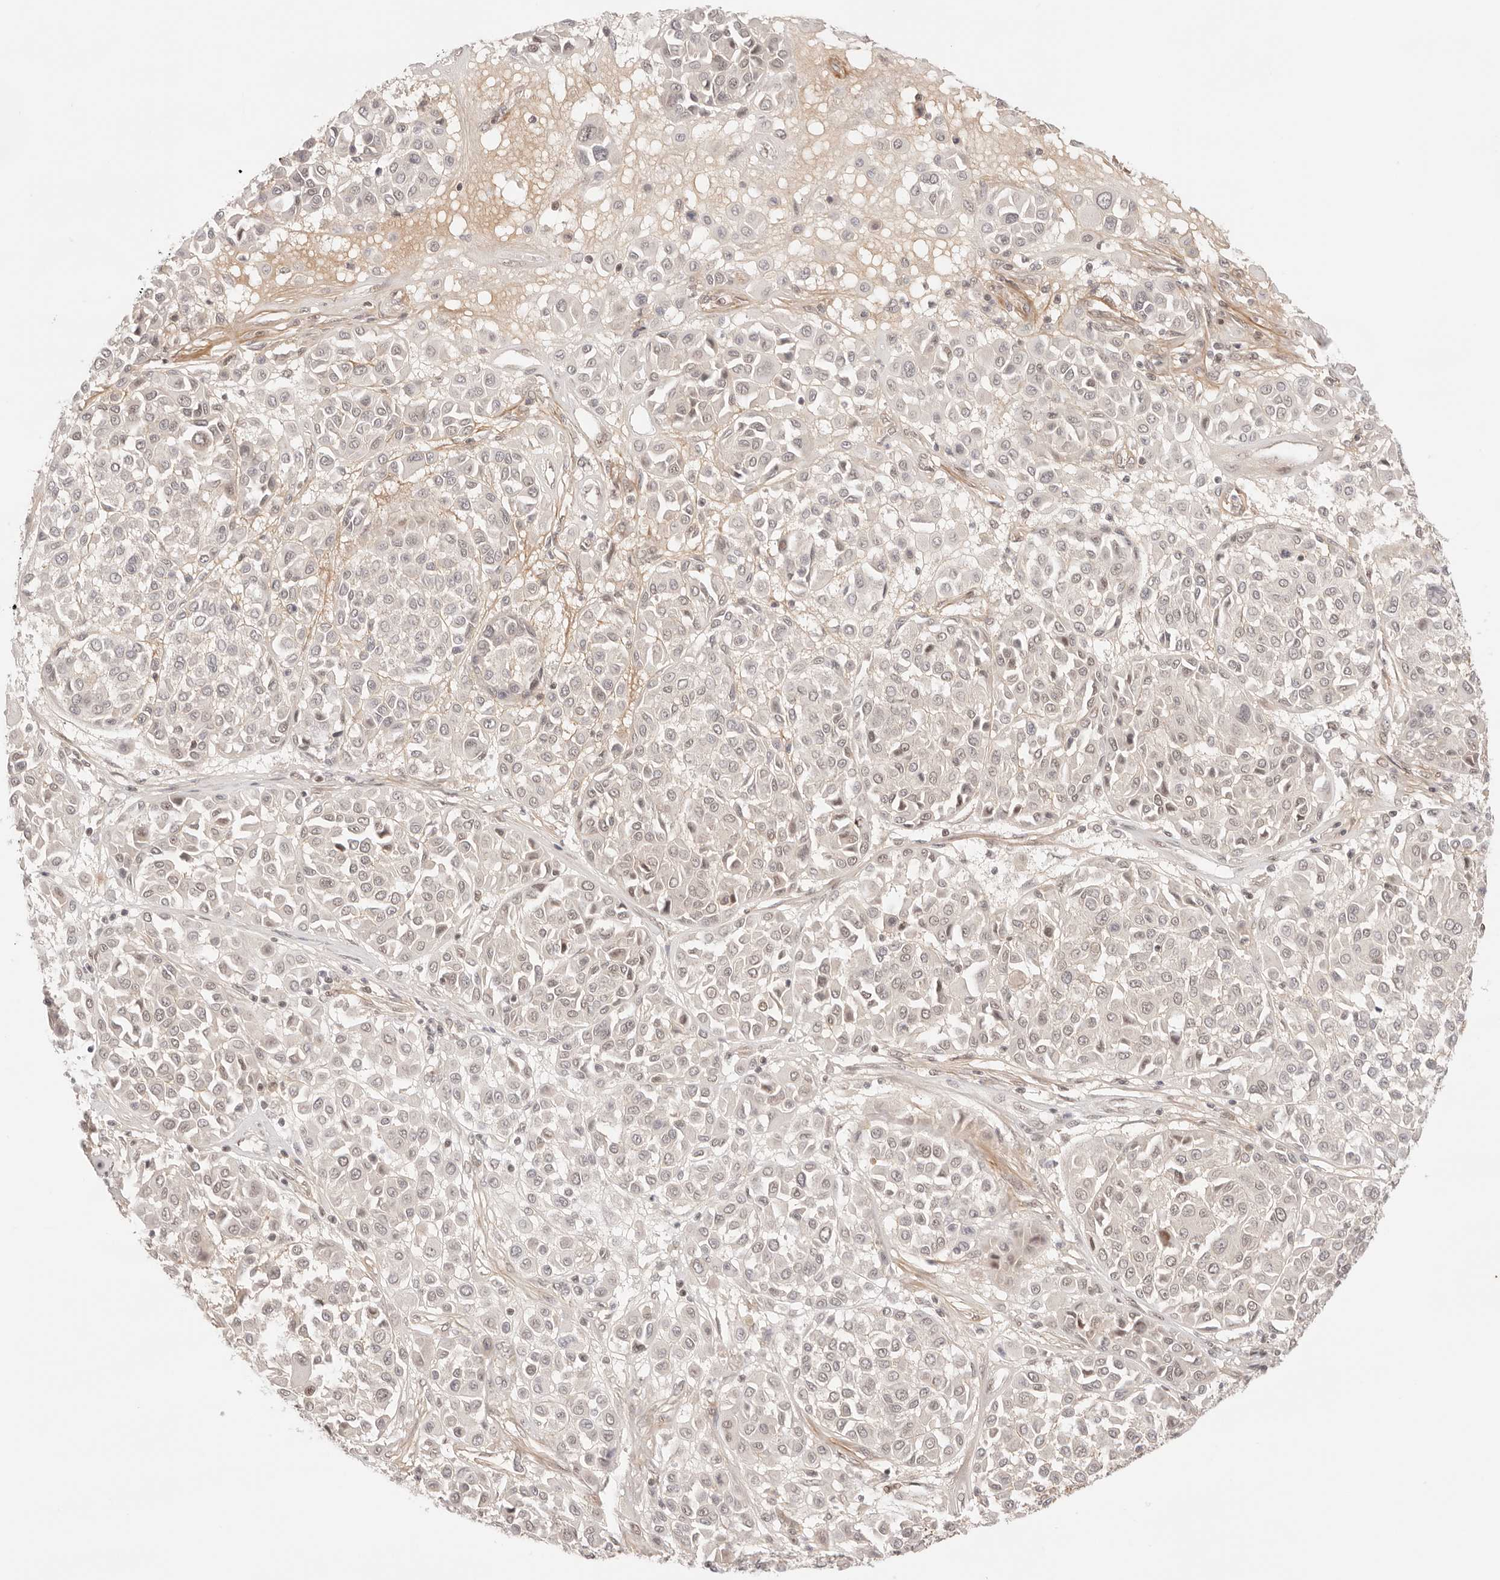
{"staining": {"intensity": "weak", "quantity": "<25%", "location": "nuclear"}, "tissue": "melanoma", "cell_type": "Tumor cells", "image_type": "cancer", "snomed": [{"axis": "morphology", "description": "Malignant melanoma, Metastatic site"}, {"axis": "topography", "description": "Soft tissue"}], "caption": "High magnification brightfield microscopy of malignant melanoma (metastatic site) stained with DAB (3,3'-diaminobenzidine) (brown) and counterstained with hematoxylin (blue): tumor cells show no significant positivity.", "gene": "GTF2E2", "patient": {"sex": "male", "age": 41}}